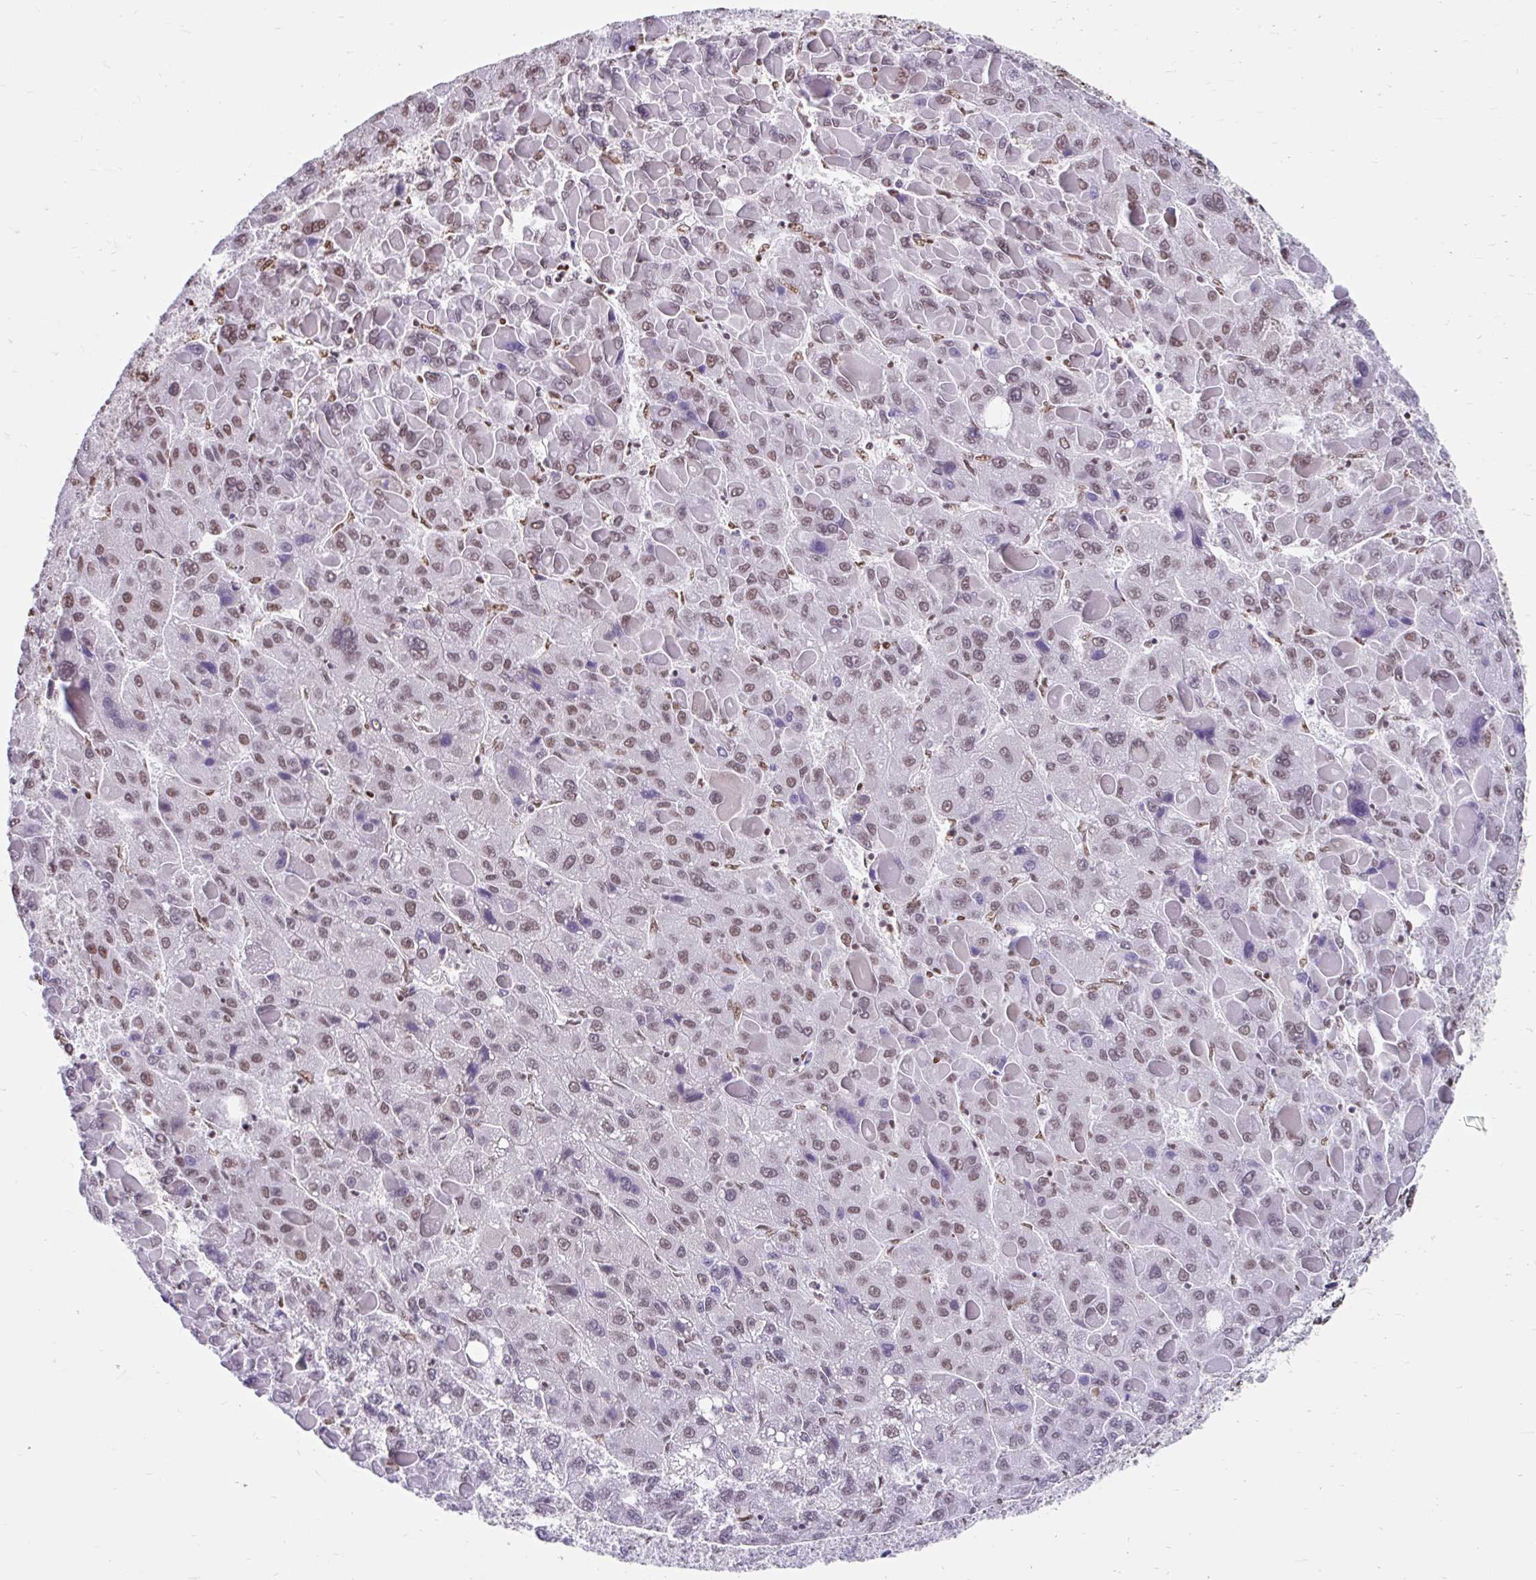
{"staining": {"intensity": "moderate", "quantity": "25%-75%", "location": "nuclear"}, "tissue": "liver cancer", "cell_type": "Tumor cells", "image_type": "cancer", "snomed": [{"axis": "morphology", "description": "Carcinoma, Hepatocellular, NOS"}, {"axis": "topography", "description": "Liver"}], "caption": "Liver cancer (hepatocellular carcinoma) stained with a protein marker shows moderate staining in tumor cells.", "gene": "KHDRBS1", "patient": {"sex": "female", "age": 82}}